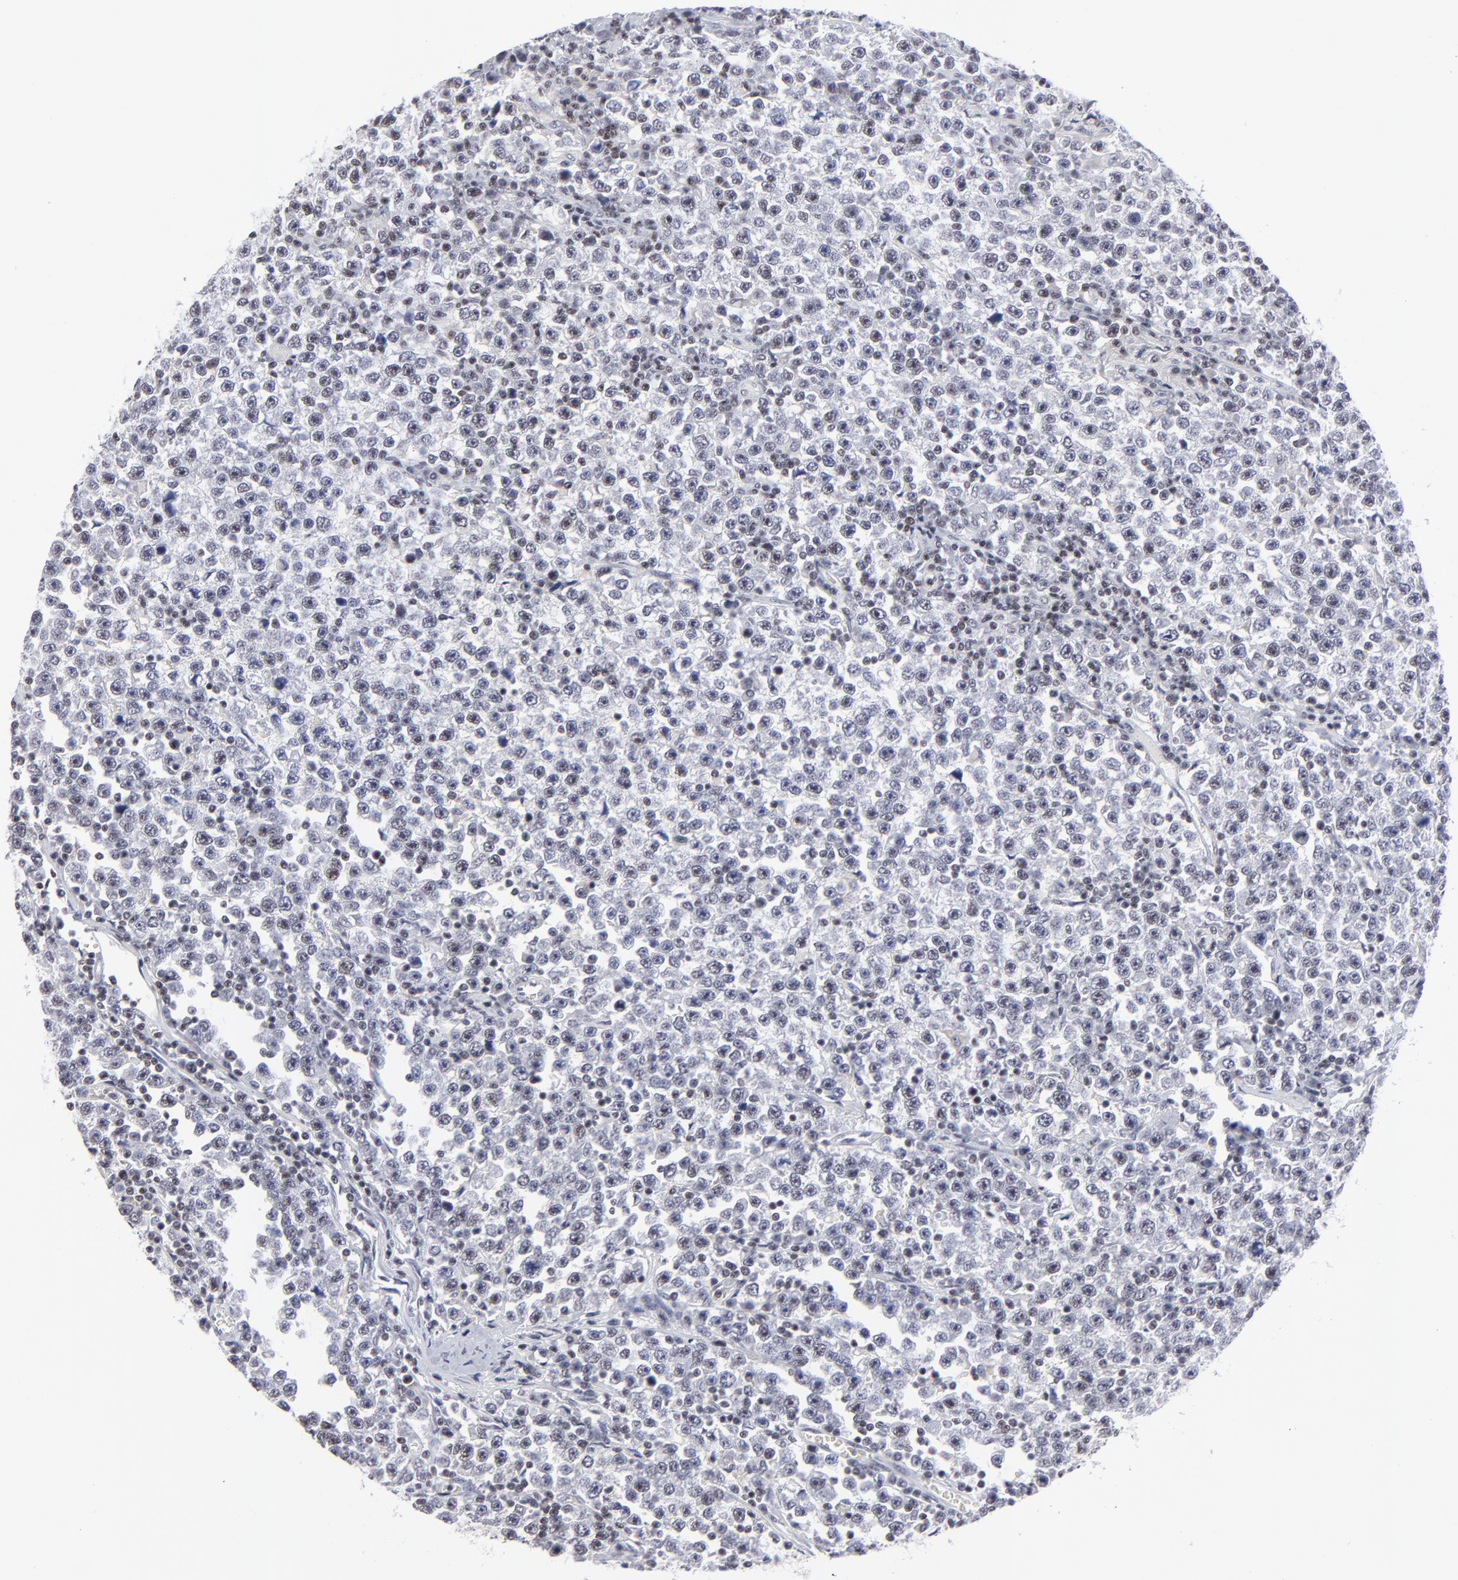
{"staining": {"intensity": "weak", "quantity": "<25%", "location": "nuclear"}, "tissue": "testis cancer", "cell_type": "Tumor cells", "image_type": "cancer", "snomed": [{"axis": "morphology", "description": "Seminoma, NOS"}, {"axis": "topography", "description": "Testis"}], "caption": "This is an immunohistochemistry (IHC) histopathology image of human testis cancer. There is no expression in tumor cells.", "gene": "SP2", "patient": {"sex": "male", "age": 43}}